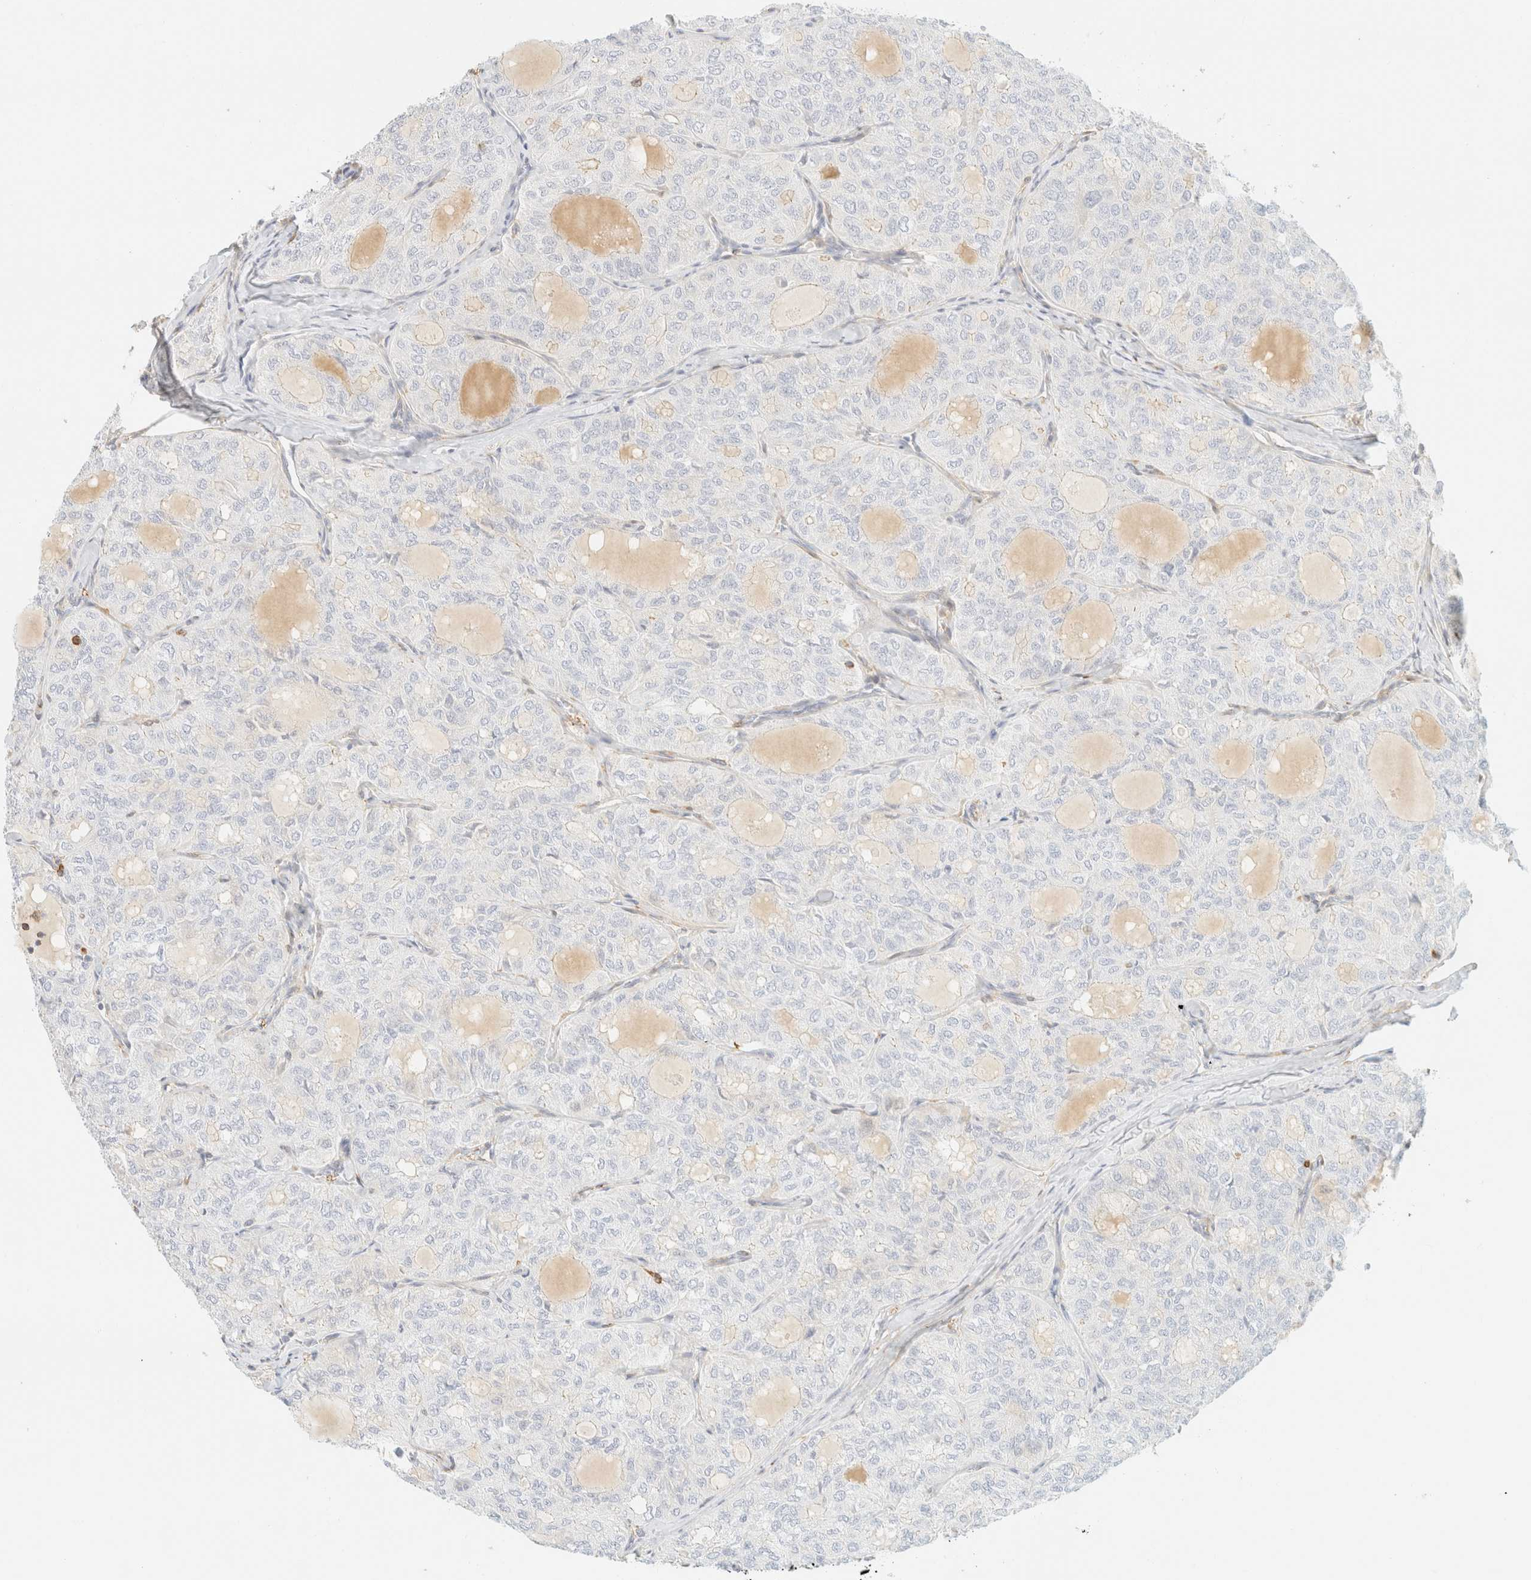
{"staining": {"intensity": "negative", "quantity": "none", "location": "none"}, "tissue": "thyroid cancer", "cell_type": "Tumor cells", "image_type": "cancer", "snomed": [{"axis": "morphology", "description": "Follicular adenoma carcinoma, NOS"}, {"axis": "topography", "description": "Thyroid gland"}], "caption": "Histopathology image shows no significant protein staining in tumor cells of thyroid follicular adenoma carcinoma.", "gene": "OTOP2", "patient": {"sex": "male", "age": 75}}